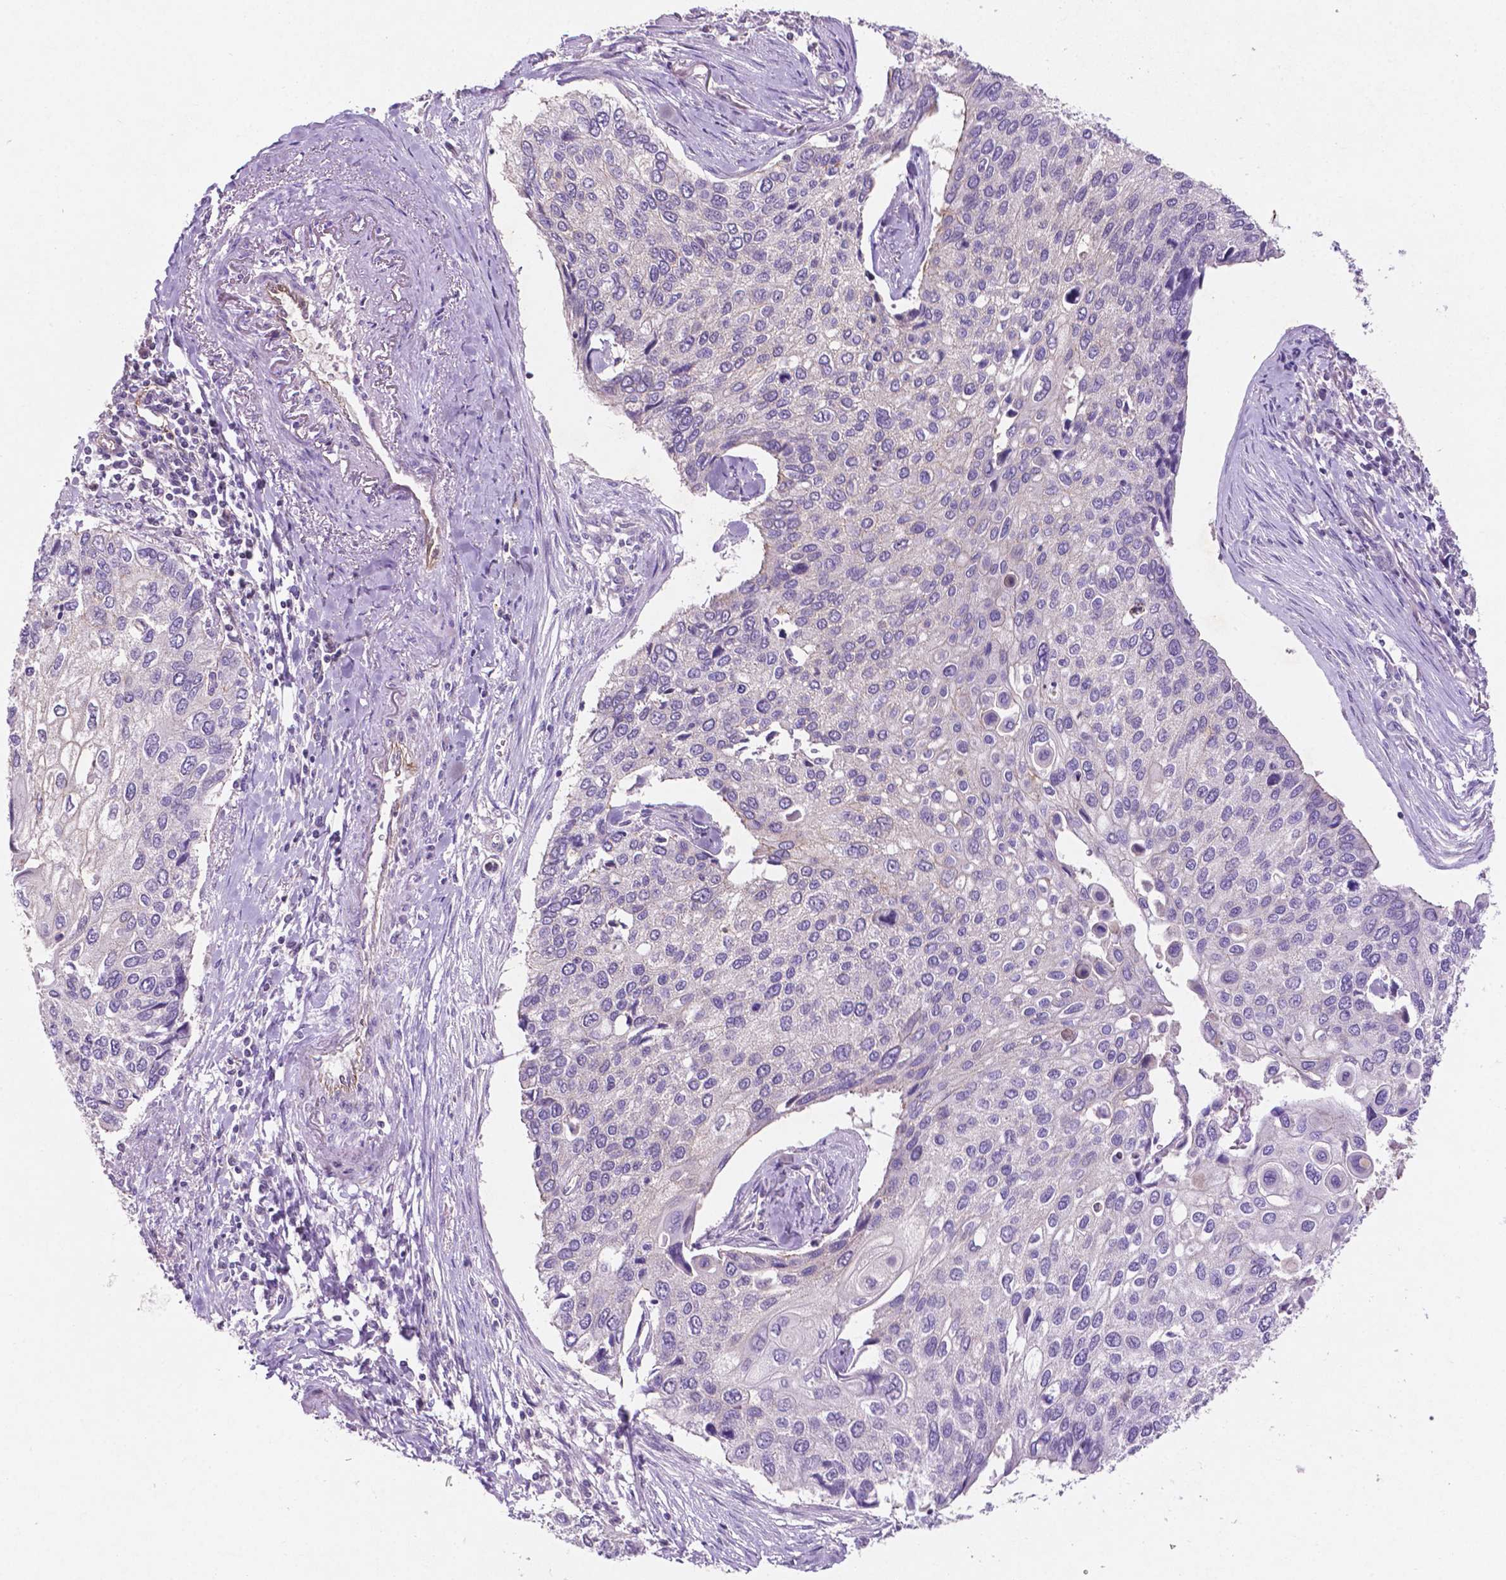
{"staining": {"intensity": "negative", "quantity": "none", "location": "none"}, "tissue": "lung cancer", "cell_type": "Tumor cells", "image_type": "cancer", "snomed": [{"axis": "morphology", "description": "Squamous cell carcinoma, NOS"}, {"axis": "morphology", "description": "Squamous cell carcinoma, metastatic, NOS"}, {"axis": "topography", "description": "Lung"}], "caption": "This is an immunohistochemistry histopathology image of human lung metastatic squamous cell carcinoma. There is no staining in tumor cells.", "gene": "ARL5C", "patient": {"sex": "male", "age": 63}}